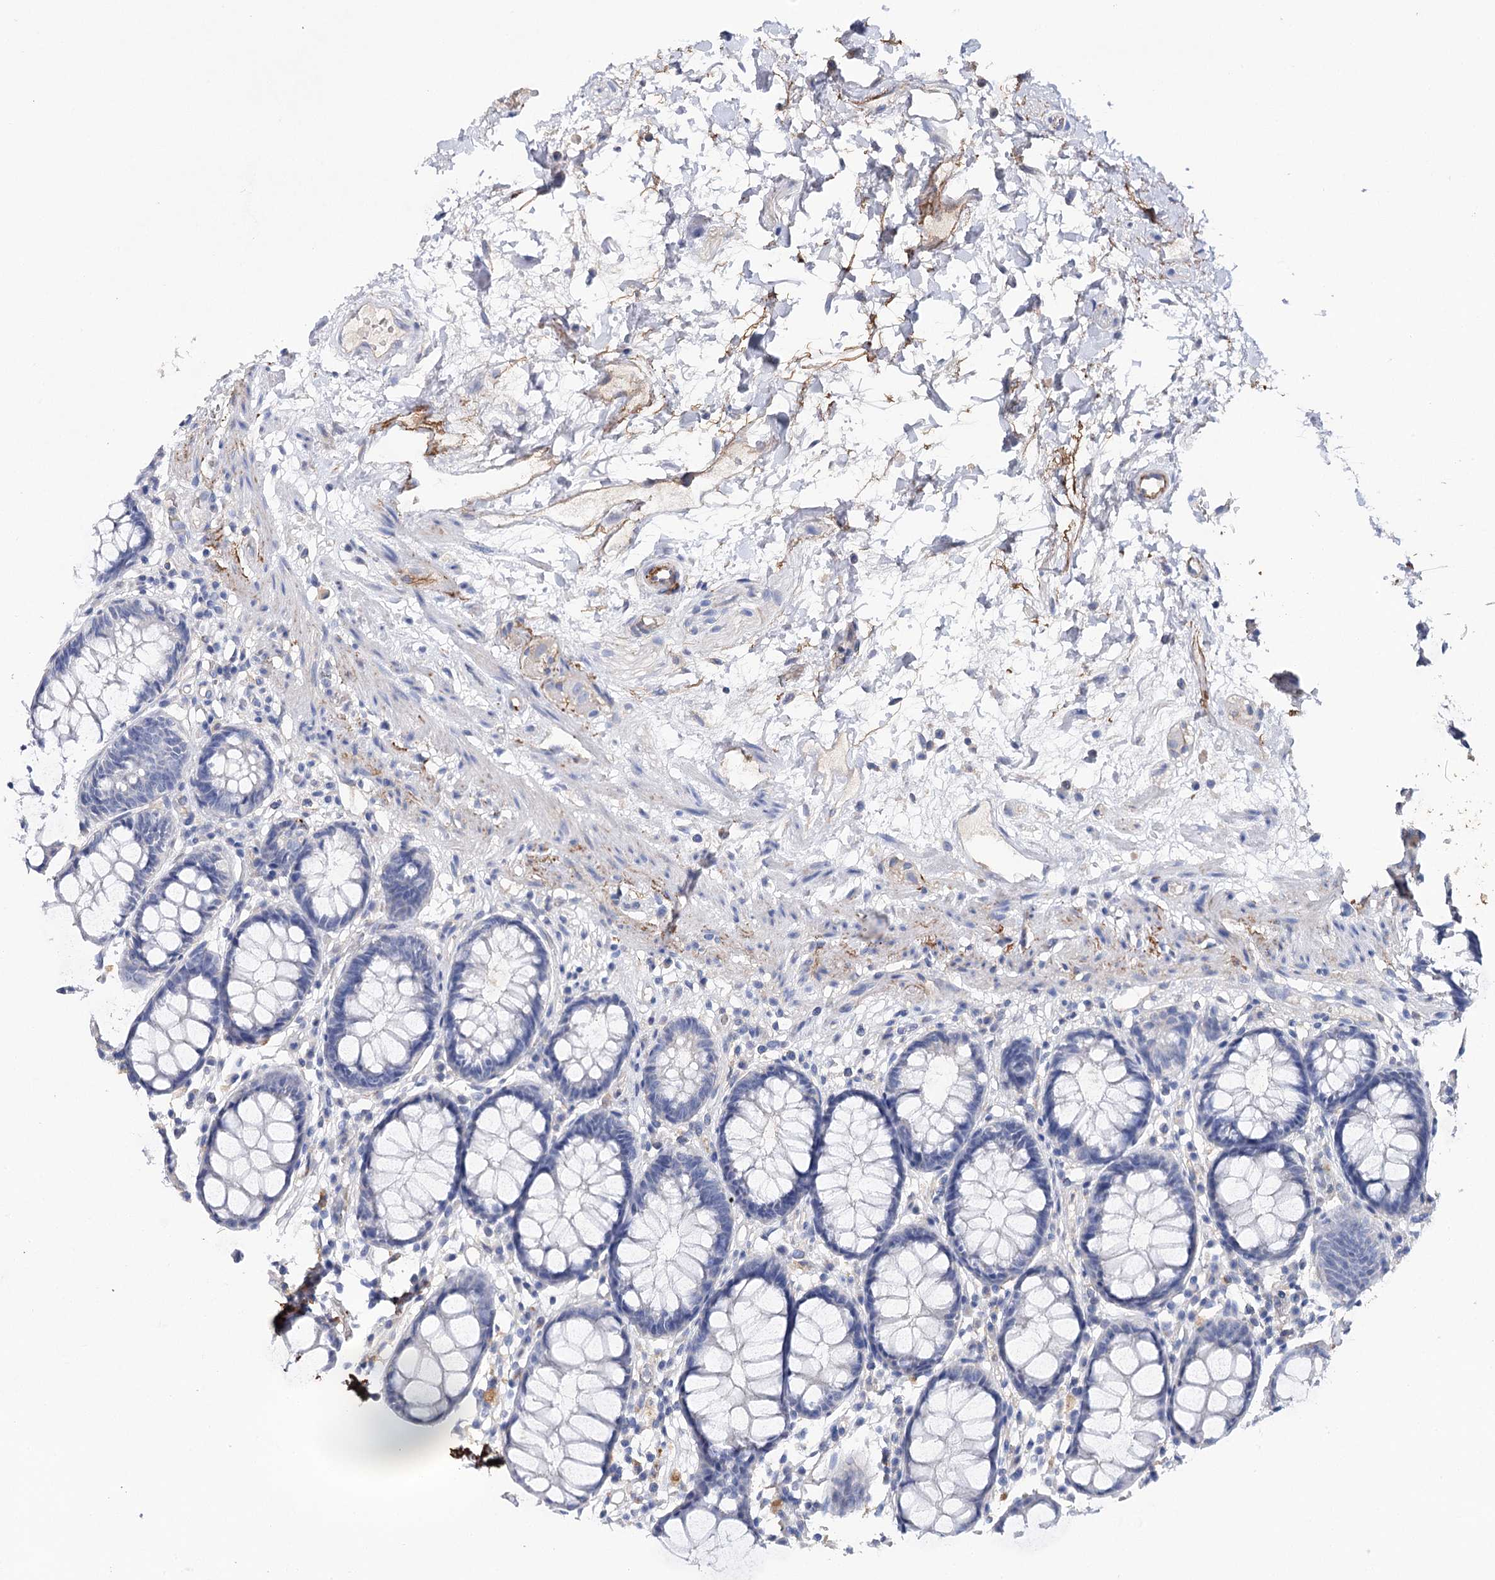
{"staining": {"intensity": "negative", "quantity": "none", "location": "none"}, "tissue": "rectum", "cell_type": "Glandular cells", "image_type": "normal", "snomed": [{"axis": "morphology", "description": "Normal tissue, NOS"}, {"axis": "topography", "description": "Rectum"}], "caption": "DAB immunohistochemical staining of benign rectum demonstrates no significant expression in glandular cells.", "gene": "EPYC", "patient": {"sex": "male", "age": 64}}